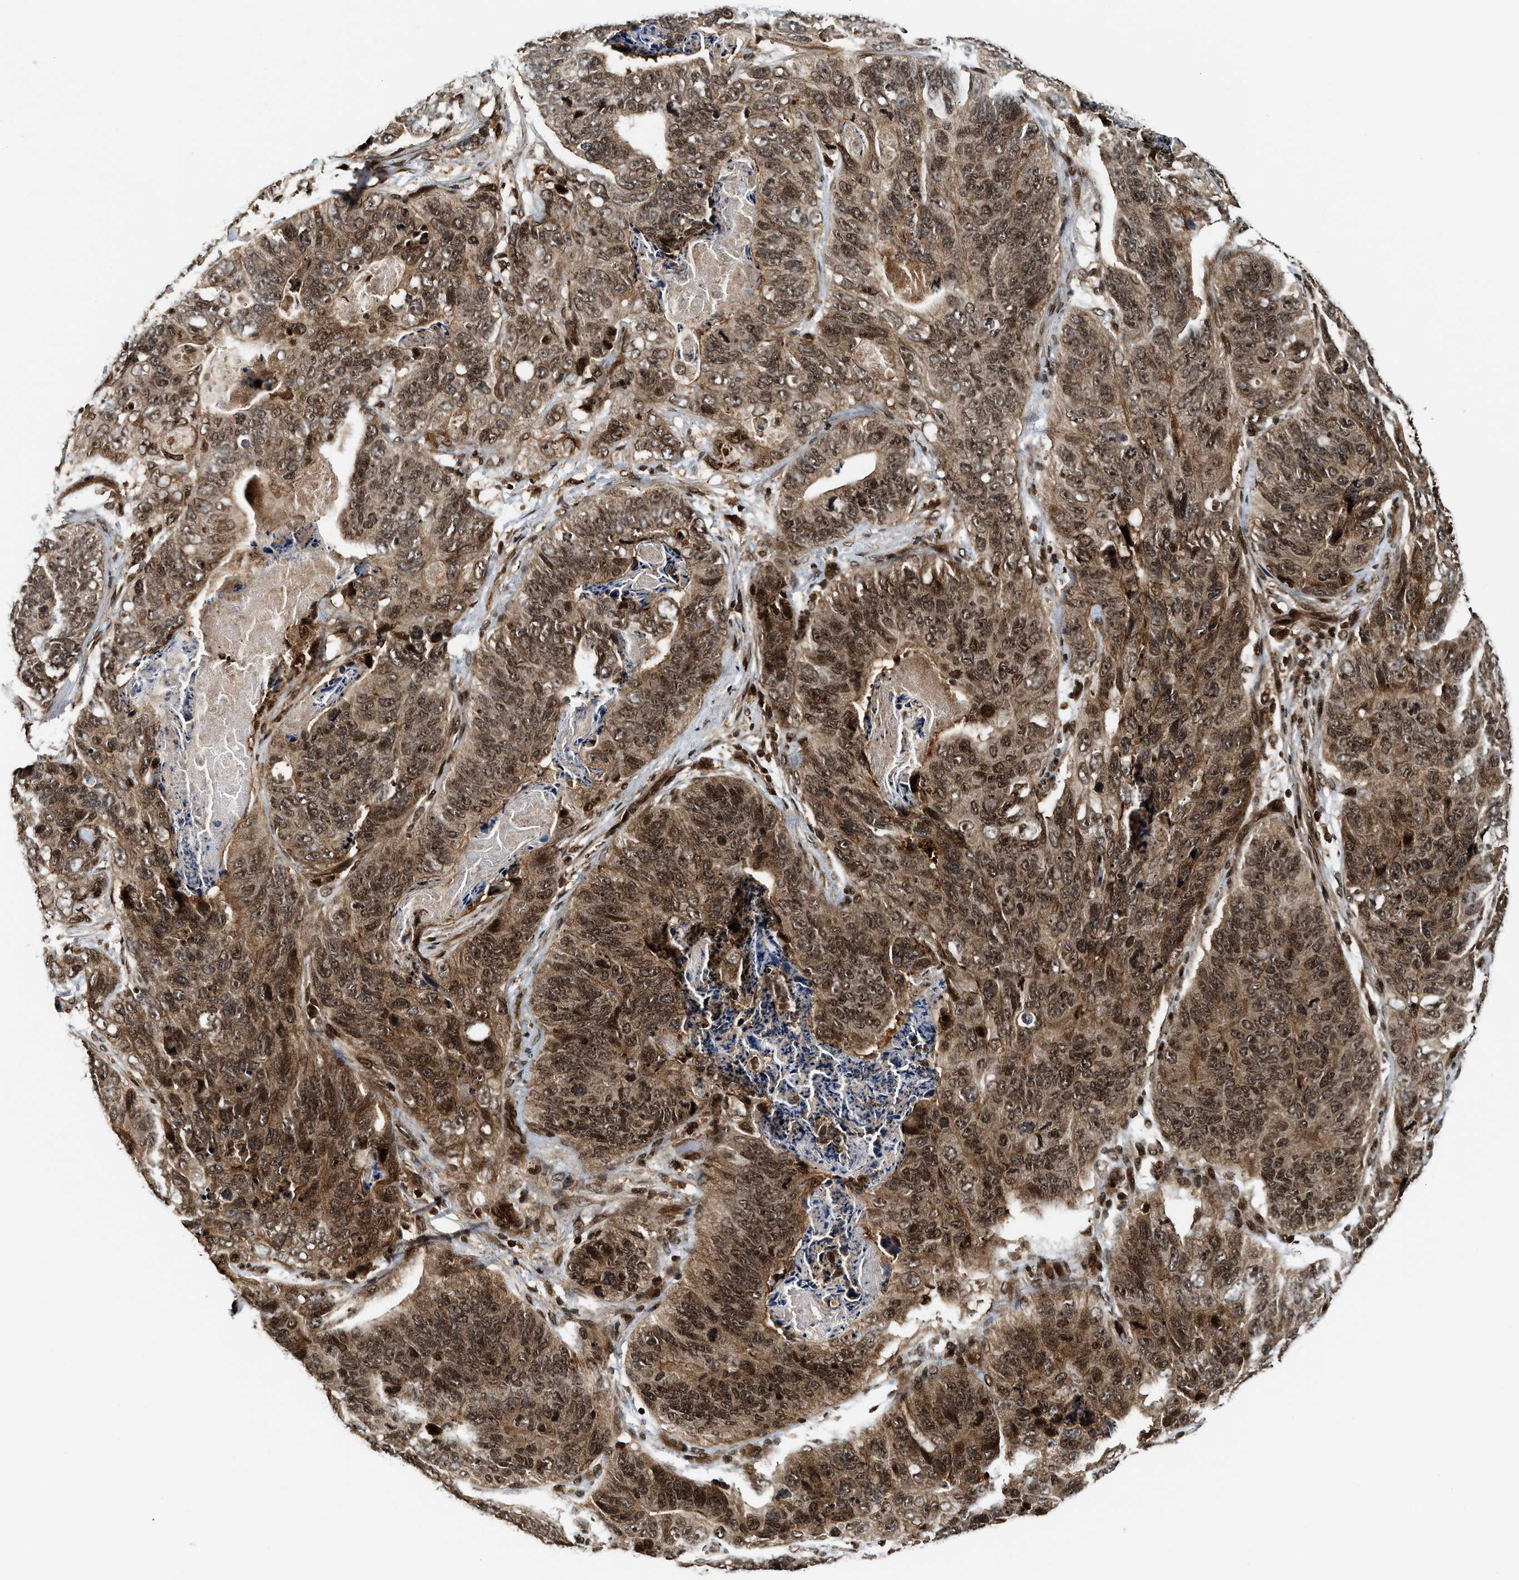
{"staining": {"intensity": "moderate", "quantity": ">75%", "location": "cytoplasmic/membranous,nuclear"}, "tissue": "stomach cancer", "cell_type": "Tumor cells", "image_type": "cancer", "snomed": [{"axis": "morphology", "description": "Adenocarcinoma, NOS"}, {"axis": "topography", "description": "Stomach"}], "caption": "Human adenocarcinoma (stomach) stained with a brown dye displays moderate cytoplasmic/membranous and nuclear positive positivity in about >75% of tumor cells.", "gene": "MDM2", "patient": {"sex": "female", "age": 89}}